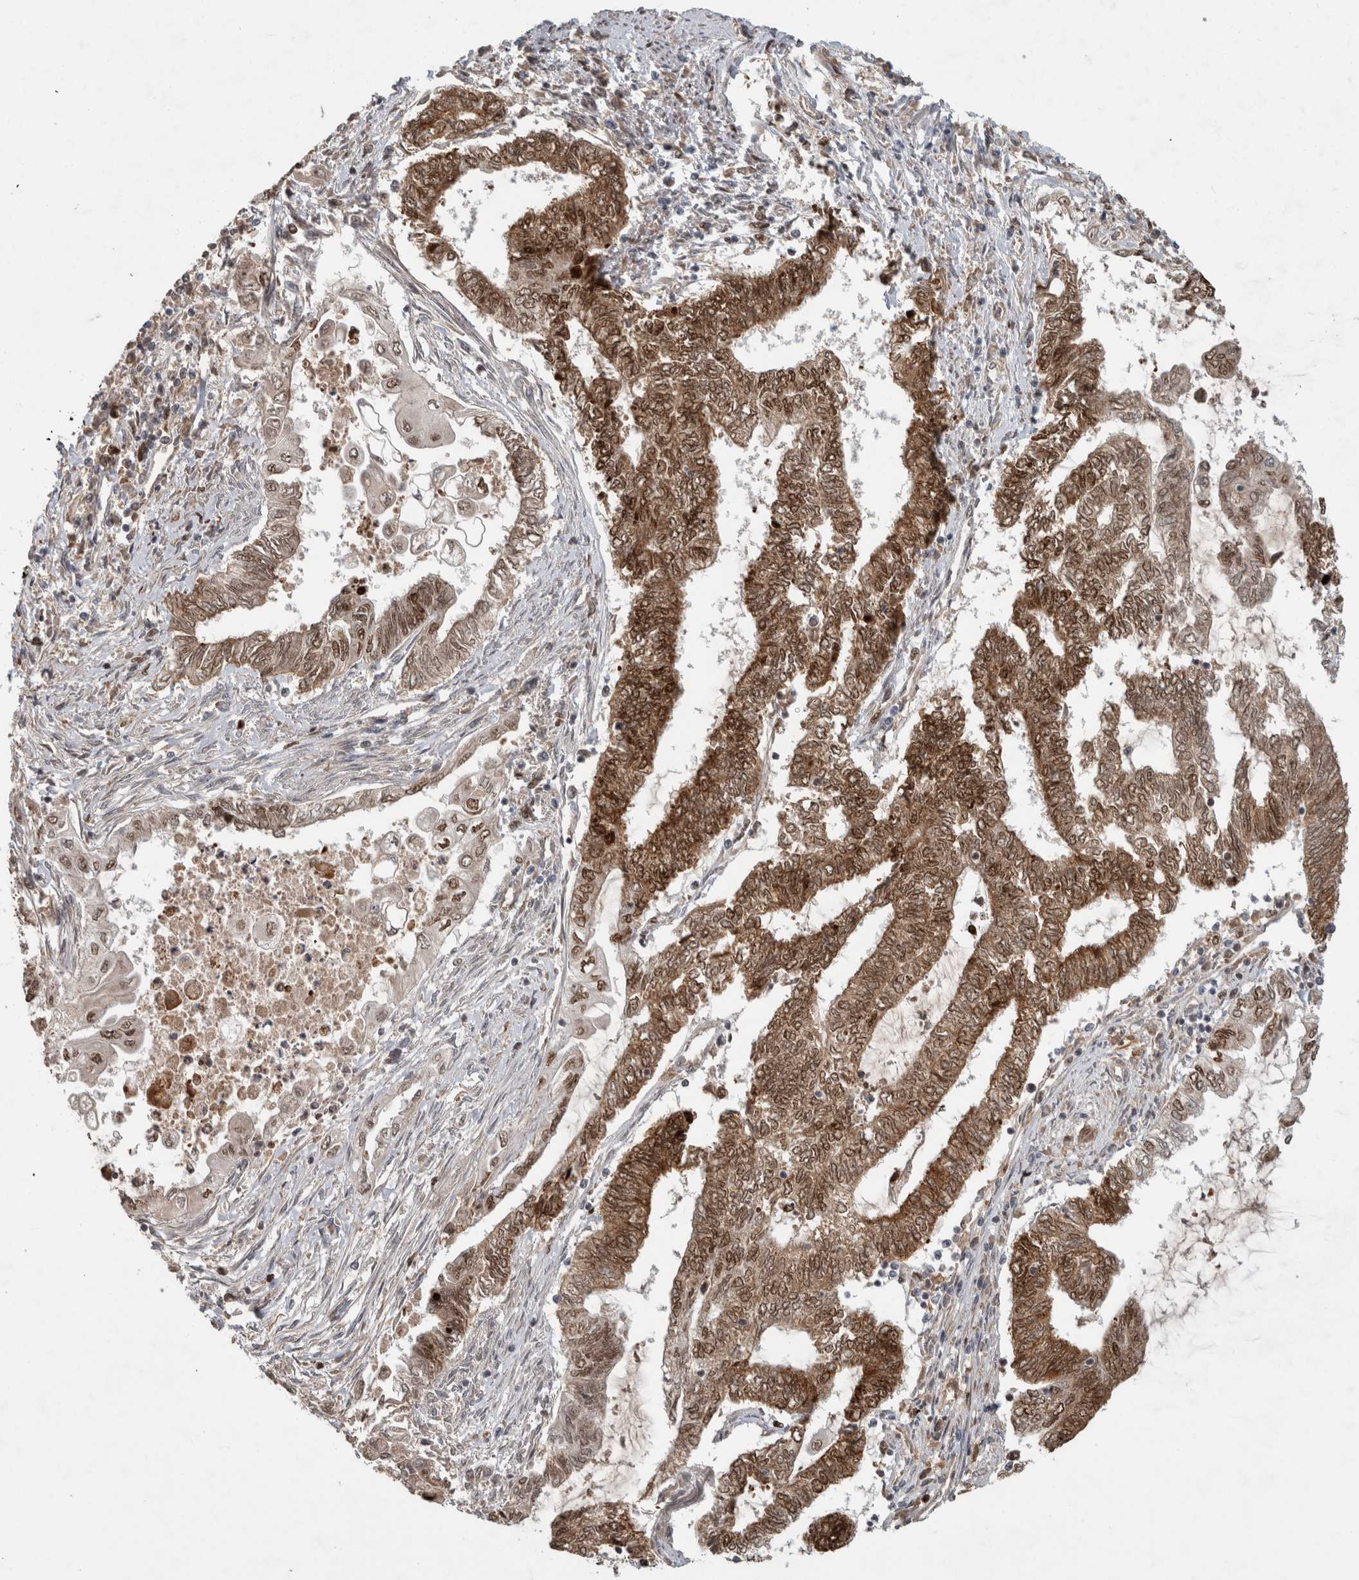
{"staining": {"intensity": "moderate", "quantity": ">75%", "location": "cytoplasmic/membranous,nuclear"}, "tissue": "endometrial cancer", "cell_type": "Tumor cells", "image_type": "cancer", "snomed": [{"axis": "morphology", "description": "Adenocarcinoma, NOS"}, {"axis": "topography", "description": "Uterus"}, {"axis": "topography", "description": "Endometrium"}], "caption": "Protein analysis of adenocarcinoma (endometrial) tissue displays moderate cytoplasmic/membranous and nuclear staining in approximately >75% of tumor cells.", "gene": "INSRR", "patient": {"sex": "female", "age": 70}}